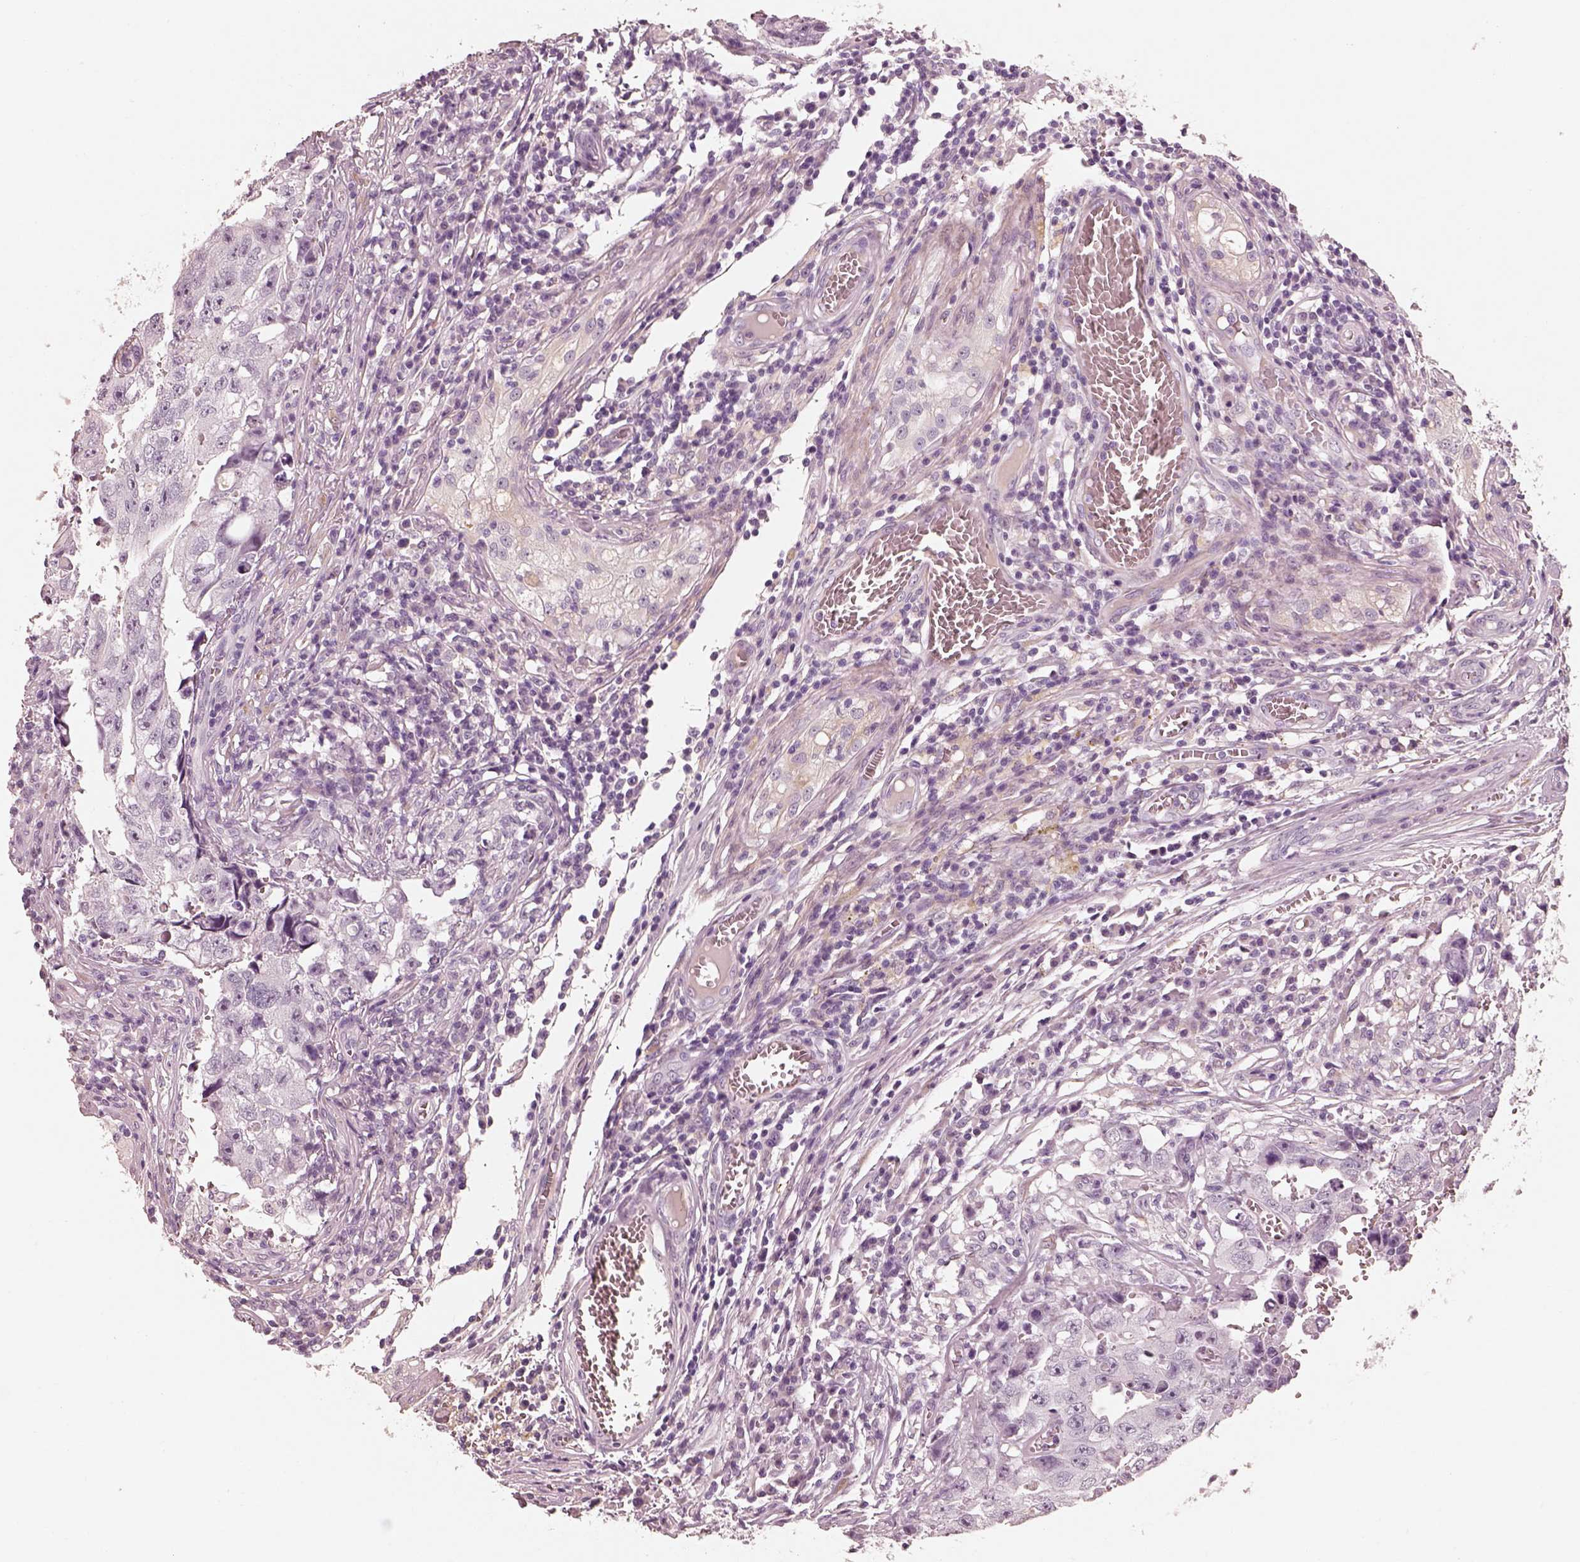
{"staining": {"intensity": "negative", "quantity": "none", "location": "none"}, "tissue": "testis cancer", "cell_type": "Tumor cells", "image_type": "cancer", "snomed": [{"axis": "morphology", "description": "Carcinoma, Embryonal, NOS"}, {"axis": "topography", "description": "Testis"}], "caption": "A micrograph of human embryonal carcinoma (testis) is negative for staining in tumor cells.", "gene": "RS1", "patient": {"sex": "male", "age": 36}}